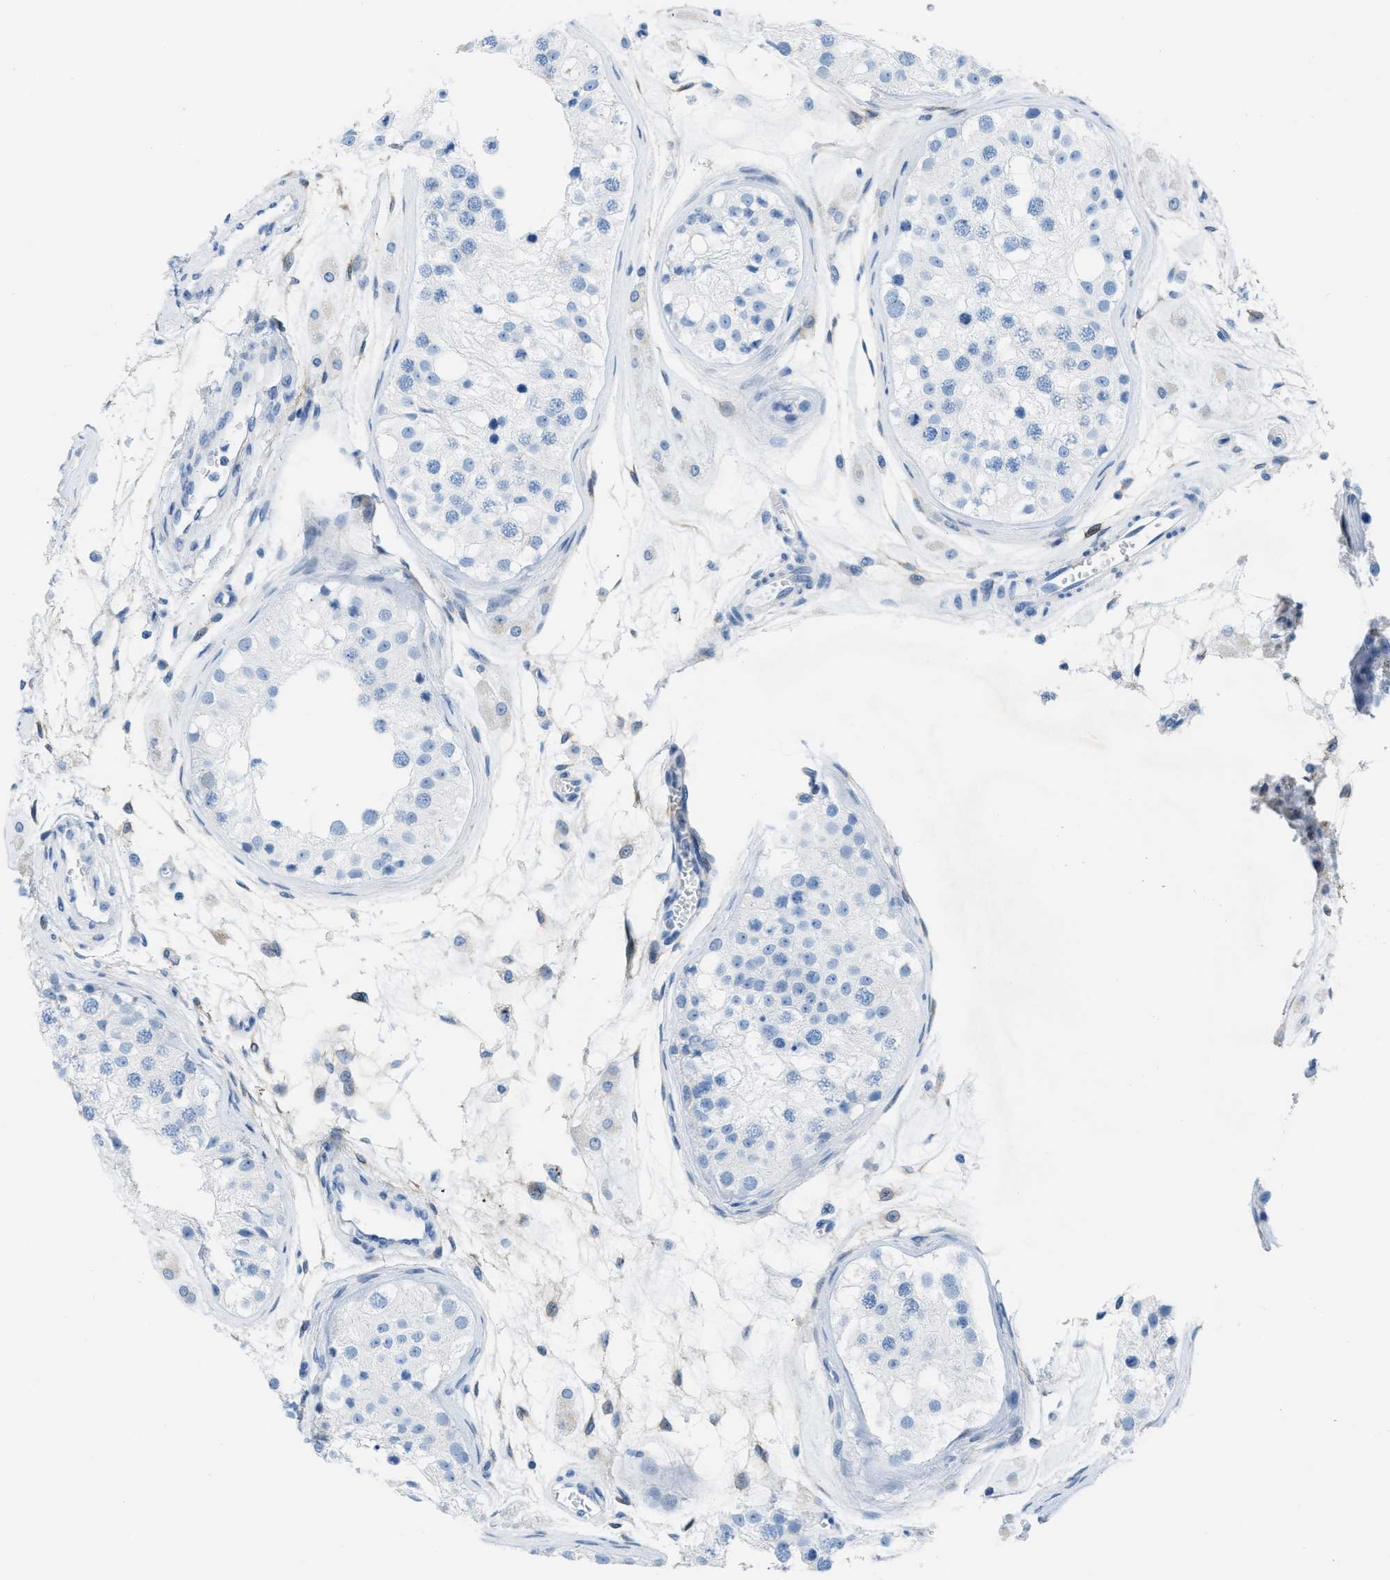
{"staining": {"intensity": "negative", "quantity": "none", "location": "none"}, "tissue": "testis", "cell_type": "Cells in seminiferous ducts", "image_type": "normal", "snomed": [{"axis": "morphology", "description": "Normal tissue, NOS"}, {"axis": "morphology", "description": "Adenocarcinoma, metastatic, NOS"}, {"axis": "topography", "description": "Testis"}], "caption": "IHC of benign testis displays no expression in cells in seminiferous ducts. (DAB (3,3'-diaminobenzidine) immunohistochemistry, high magnification).", "gene": "ASGR1", "patient": {"sex": "male", "age": 26}}